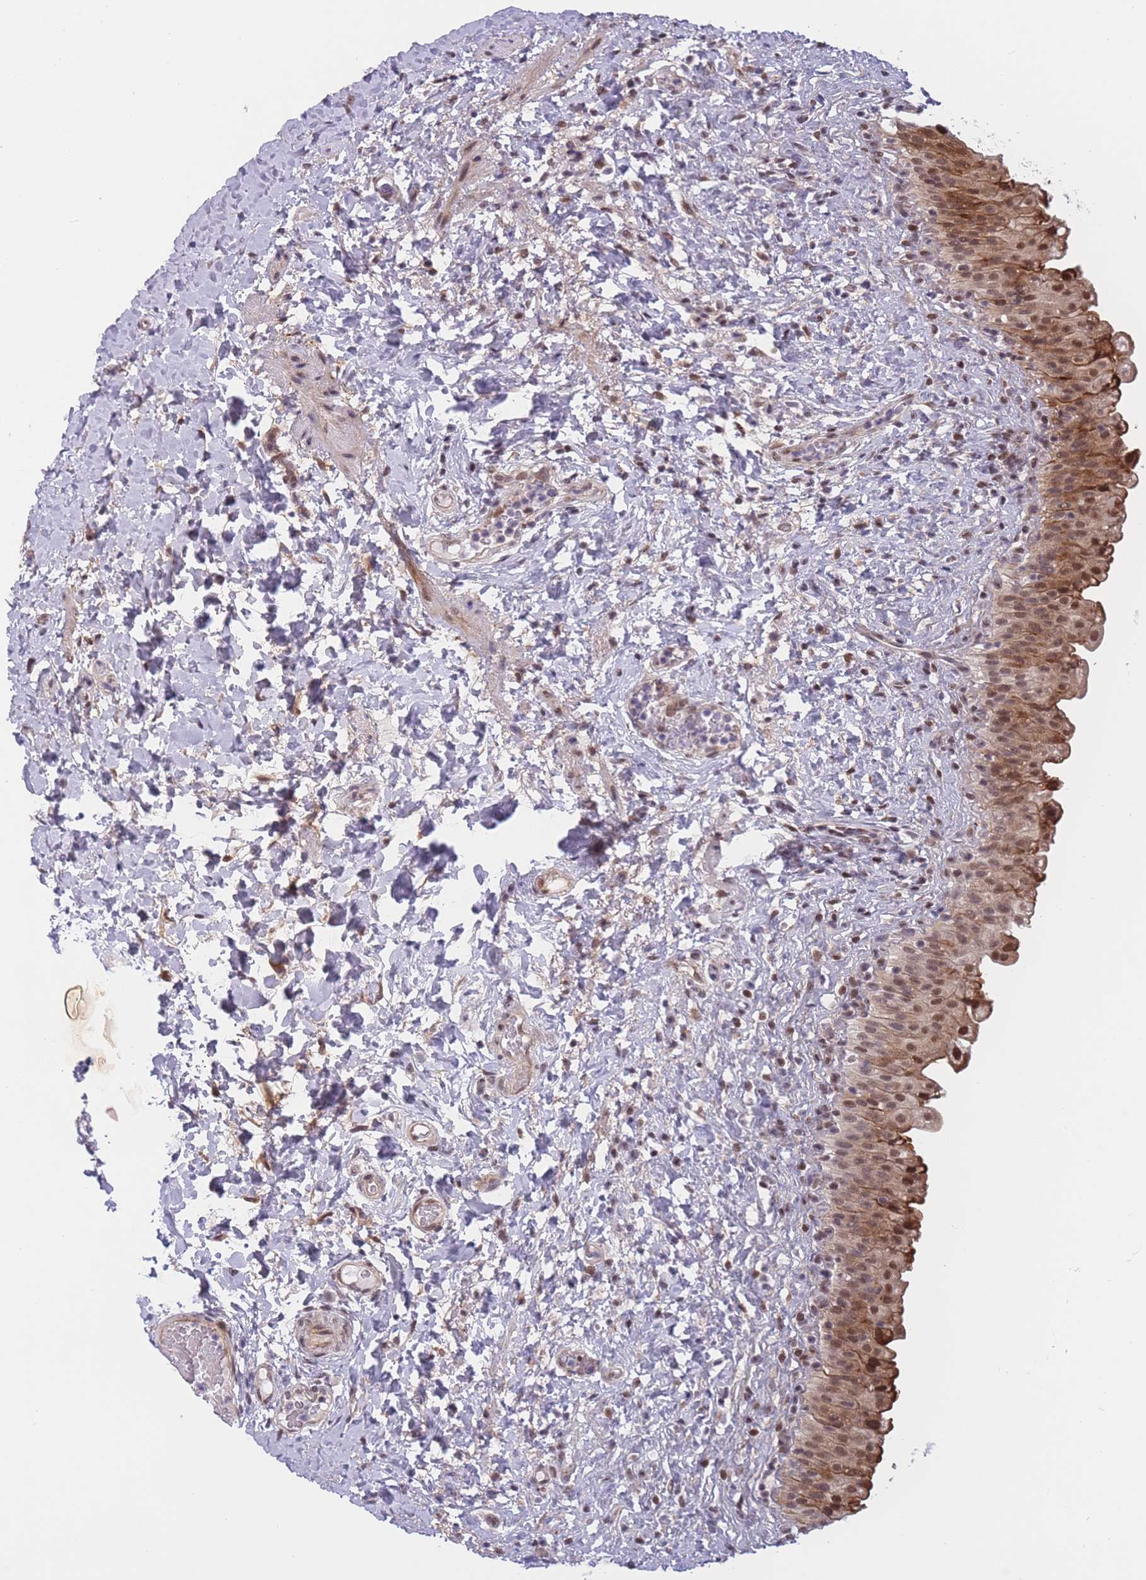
{"staining": {"intensity": "moderate", "quantity": ">75%", "location": "cytoplasmic/membranous,nuclear"}, "tissue": "urinary bladder", "cell_type": "Urothelial cells", "image_type": "normal", "snomed": [{"axis": "morphology", "description": "Normal tissue, NOS"}, {"axis": "topography", "description": "Urinary bladder"}], "caption": "Urinary bladder stained for a protein (brown) displays moderate cytoplasmic/membranous,nuclear positive staining in about >75% of urothelial cells.", "gene": "BCL9L", "patient": {"sex": "female", "age": 27}}